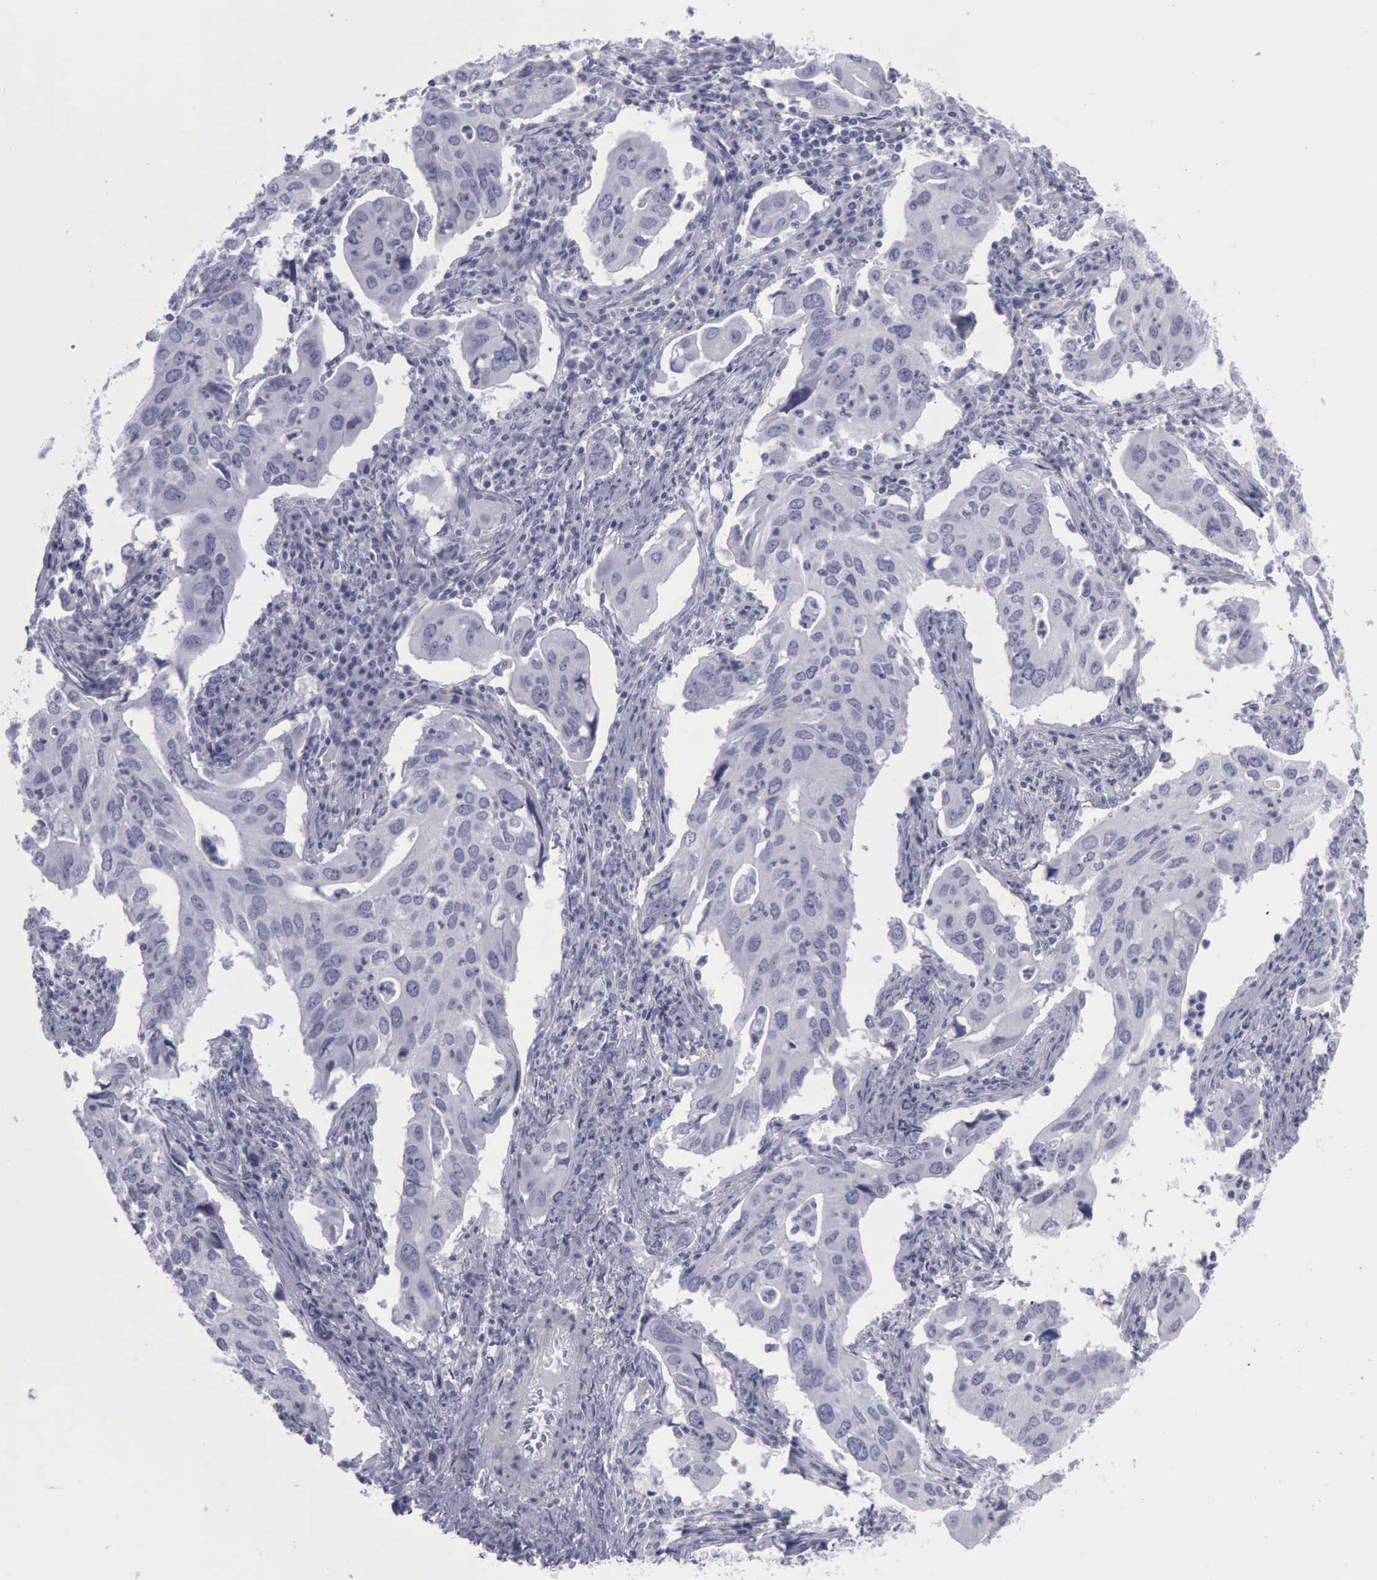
{"staining": {"intensity": "negative", "quantity": "none", "location": "none"}, "tissue": "lung cancer", "cell_type": "Tumor cells", "image_type": "cancer", "snomed": [{"axis": "morphology", "description": "Adenocarcinoma, NOS"}, {"axis": "topography", "description": "Lung"}], "caption": "There is no significant staining in tumor cells of adenocarcinoma (lung).", "gene": "KRT13", "patient": {"sex": "male", "age": 48}}